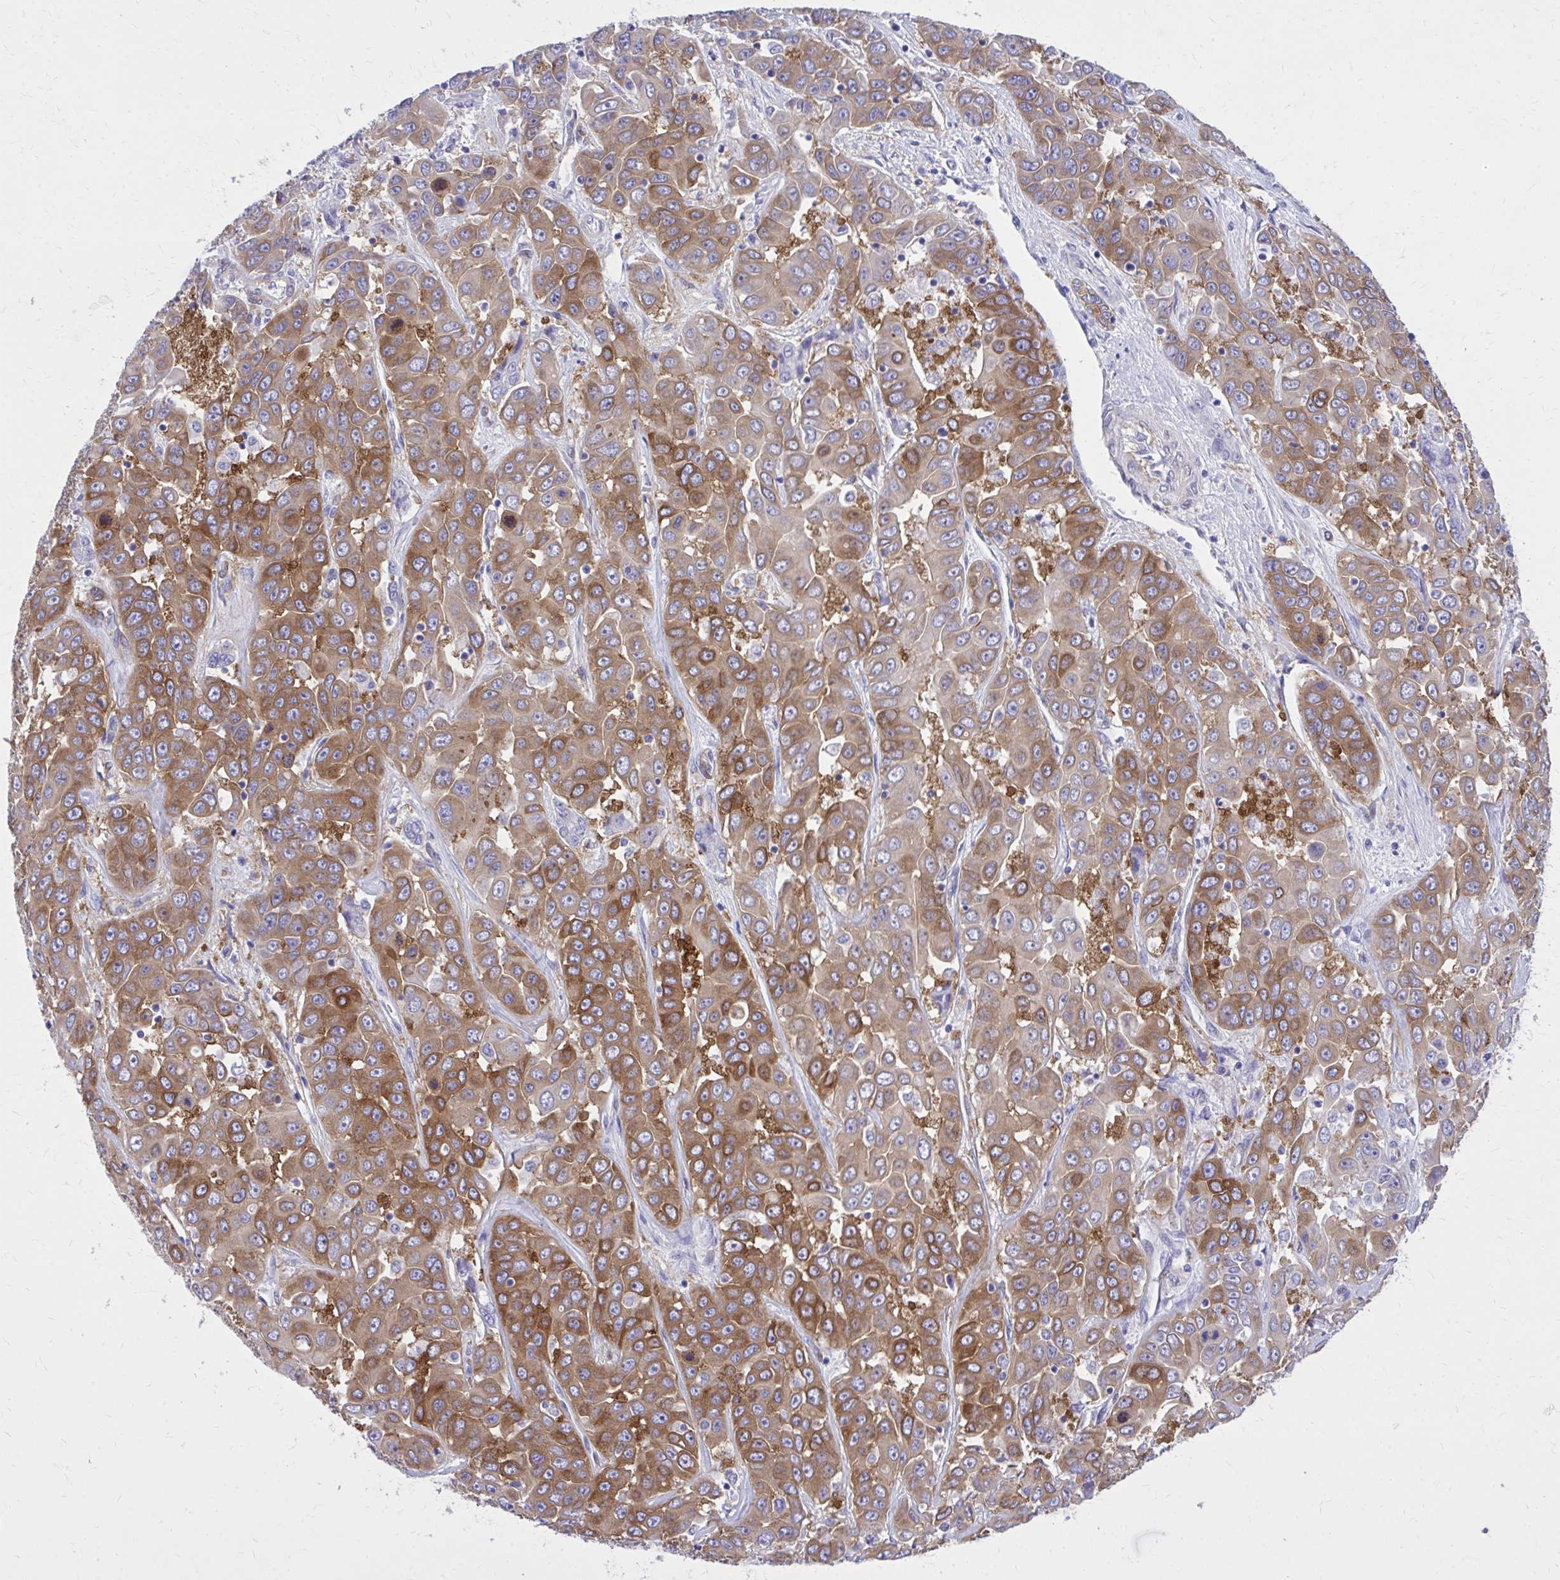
{"staining": {"intensity": "moderate", "quantity": ">75%", "location": "cytoplasmic/membranous"}, "tissue": "liver cancer", "cell_type": "Tumor cells", "image_type": "cancer", "snomed": [{"axis": "morphology", "description": "Cholangiocarcinoma"}, {"axis": "topography", "description": "Liver"}], "caption": "Human liver cancer (cholangiocarcinoma) stained with a protein marker demonstrates moderate staining in tumor cells.", "gene": "EPB41L1", "patient": {"sex": "female", "age": 52}}